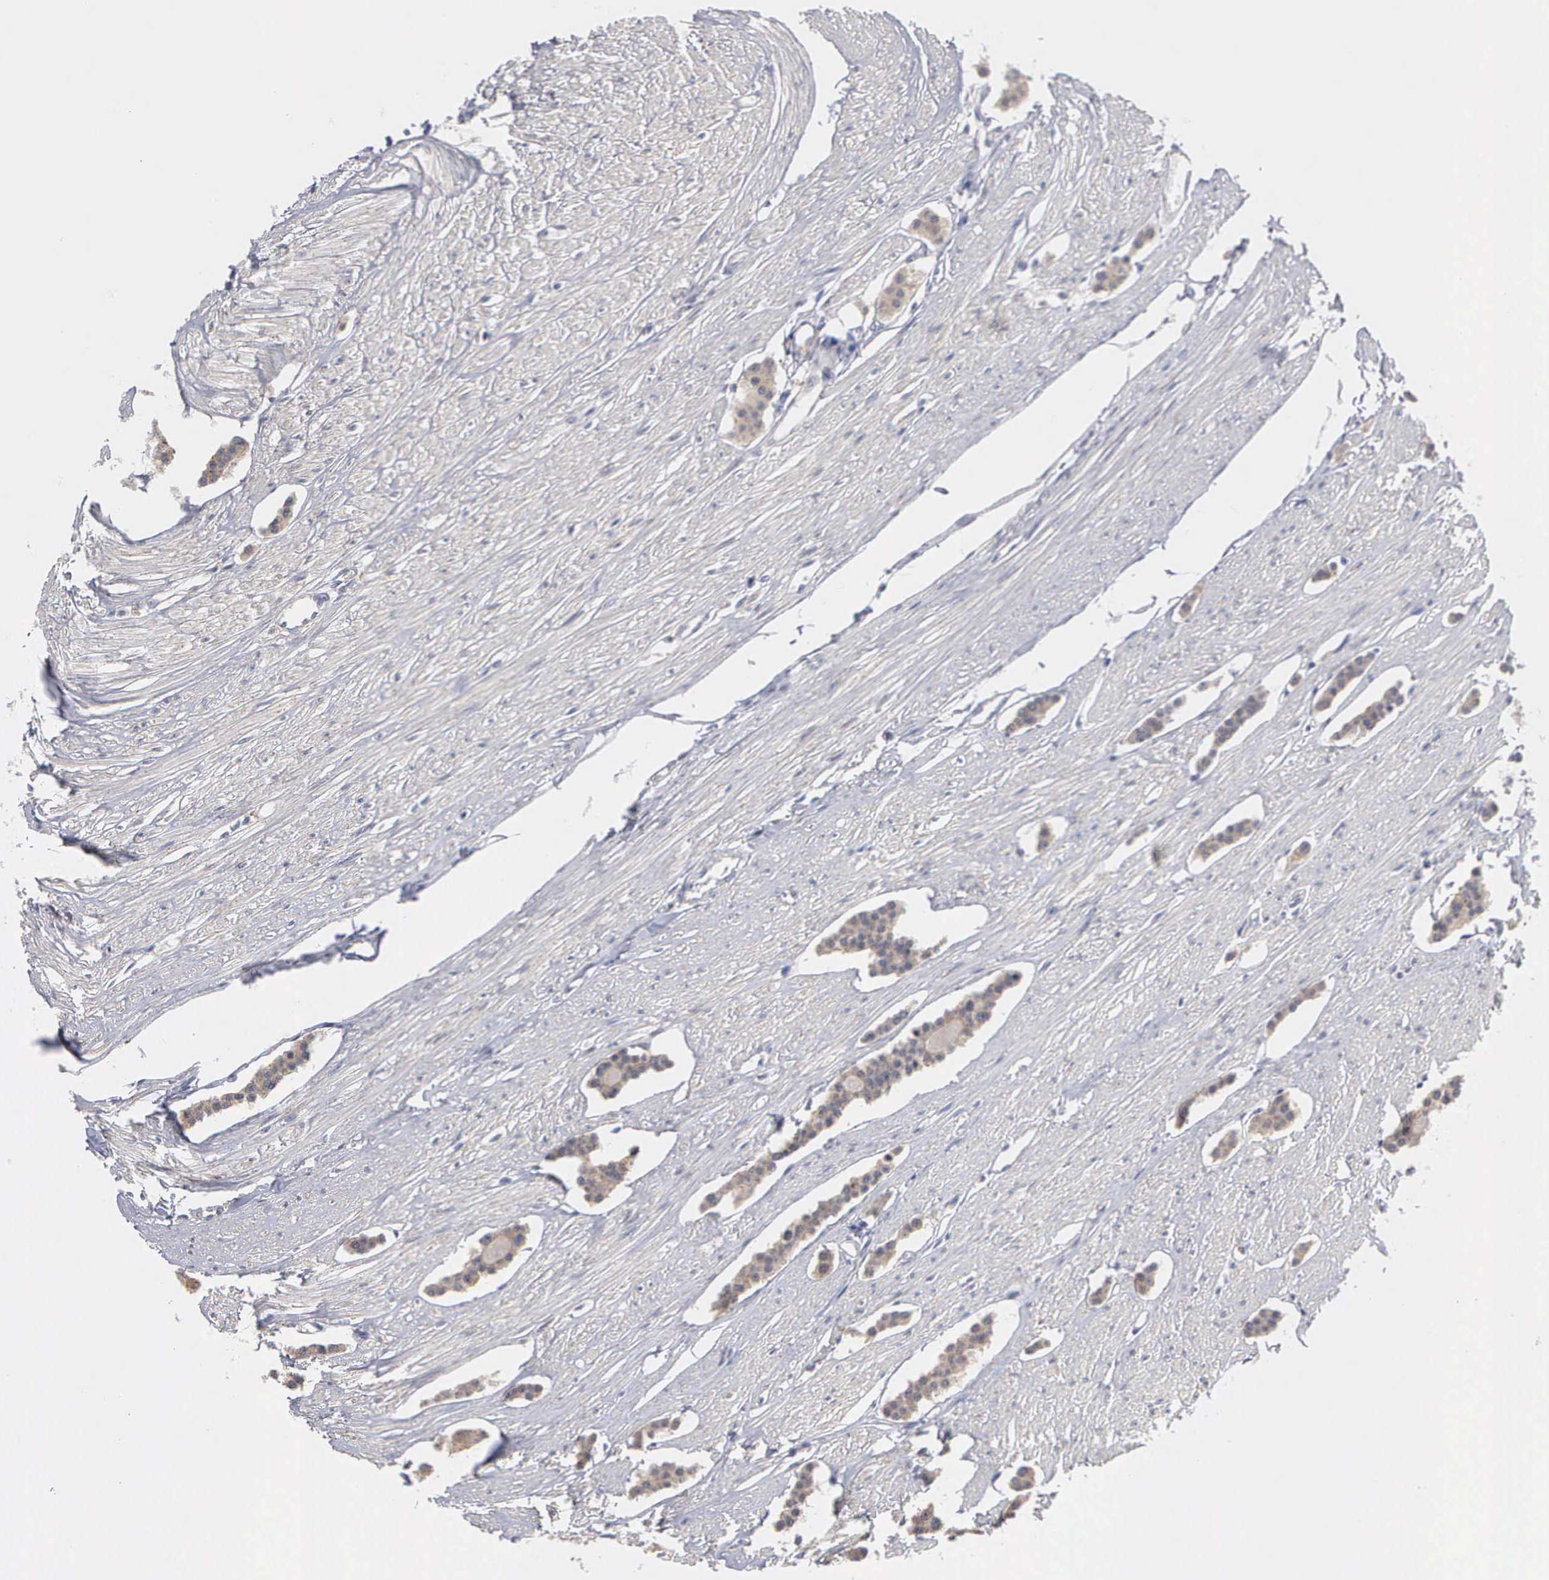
{"staining": {"intensity": "weak", "quantity": ">75%", "location": "cytoplasmic/membranous"}, "tissue": "carcinoid", "cell_type": "Tumor cells", "image_type": "cancer", "snomed": [{"axis": "morphology", "description": "Carcinoid, malignant, NOS"}, {"axis": "topography", "description": "Small intestine"}], "caption": "IHC of human malignant carcinoid exhibits low levels of weak cytoplasmic/membranous expression in approximately >75% of tumor cells. The protein of interest is stained brown, and the nuclei are stained in blue (DAB (3,3'-diaminobenzidine) IHC with brightfield microscopy, high magnification).", "gene": "KDM6A", "patient": {"sex": "male", "age": 60}}